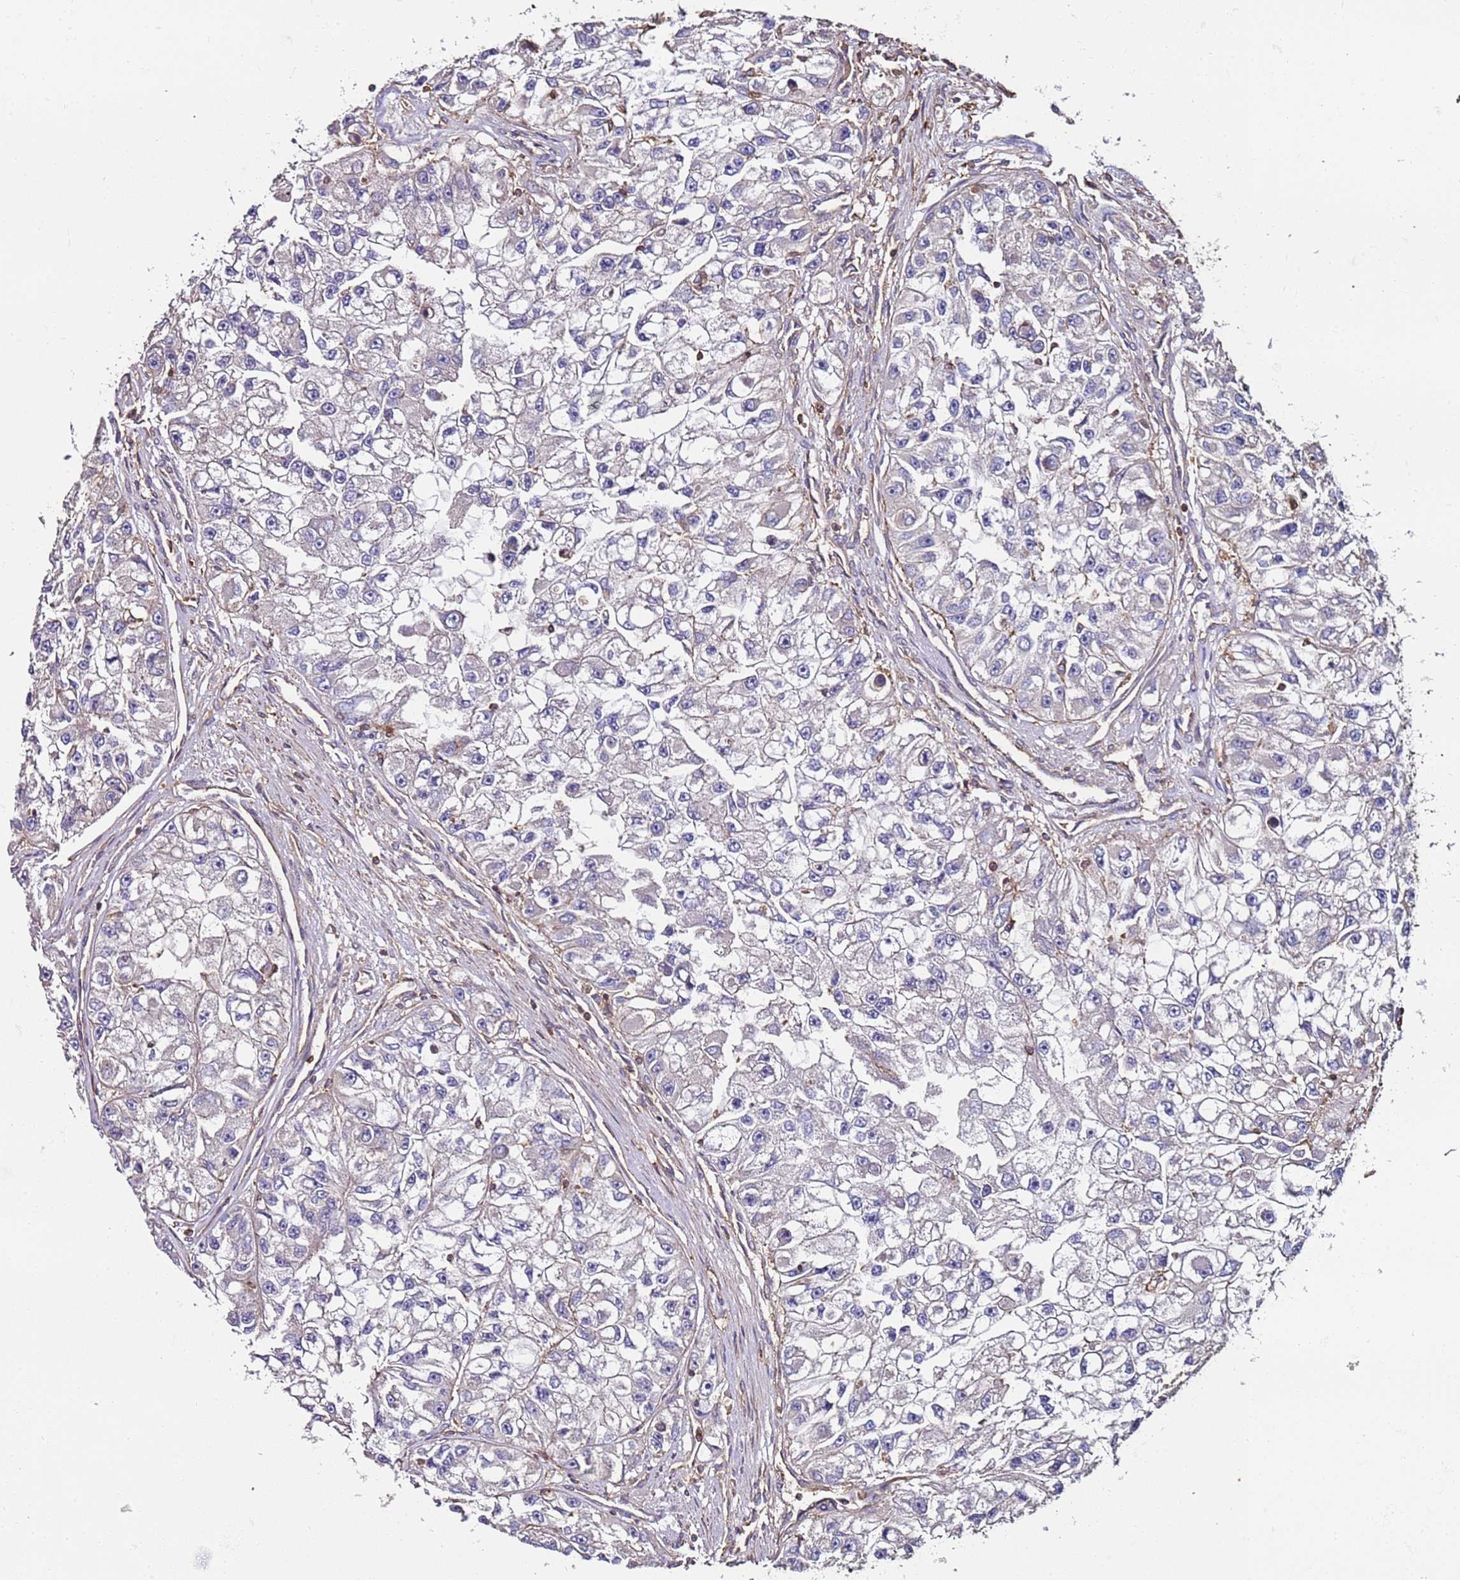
{"staining": {"intensity": "negative", "quantity": "none", "location": "none"}, "tissue": "renal cancer", "cell_type": "Tumor cells", "image_type": "cancer", "snomed": [{"axis": "morphology", "description": "Adenocarcinoma, NOS"}, {"axis": "topography", "description": "Kidney"}], "caption": "Adenocarcinoma (renal) stained for a protein using IHC demonstrates no positivity tumor cells.", "gene": "CYP2U1", "patient": {"sex": "male", "age": 63}}